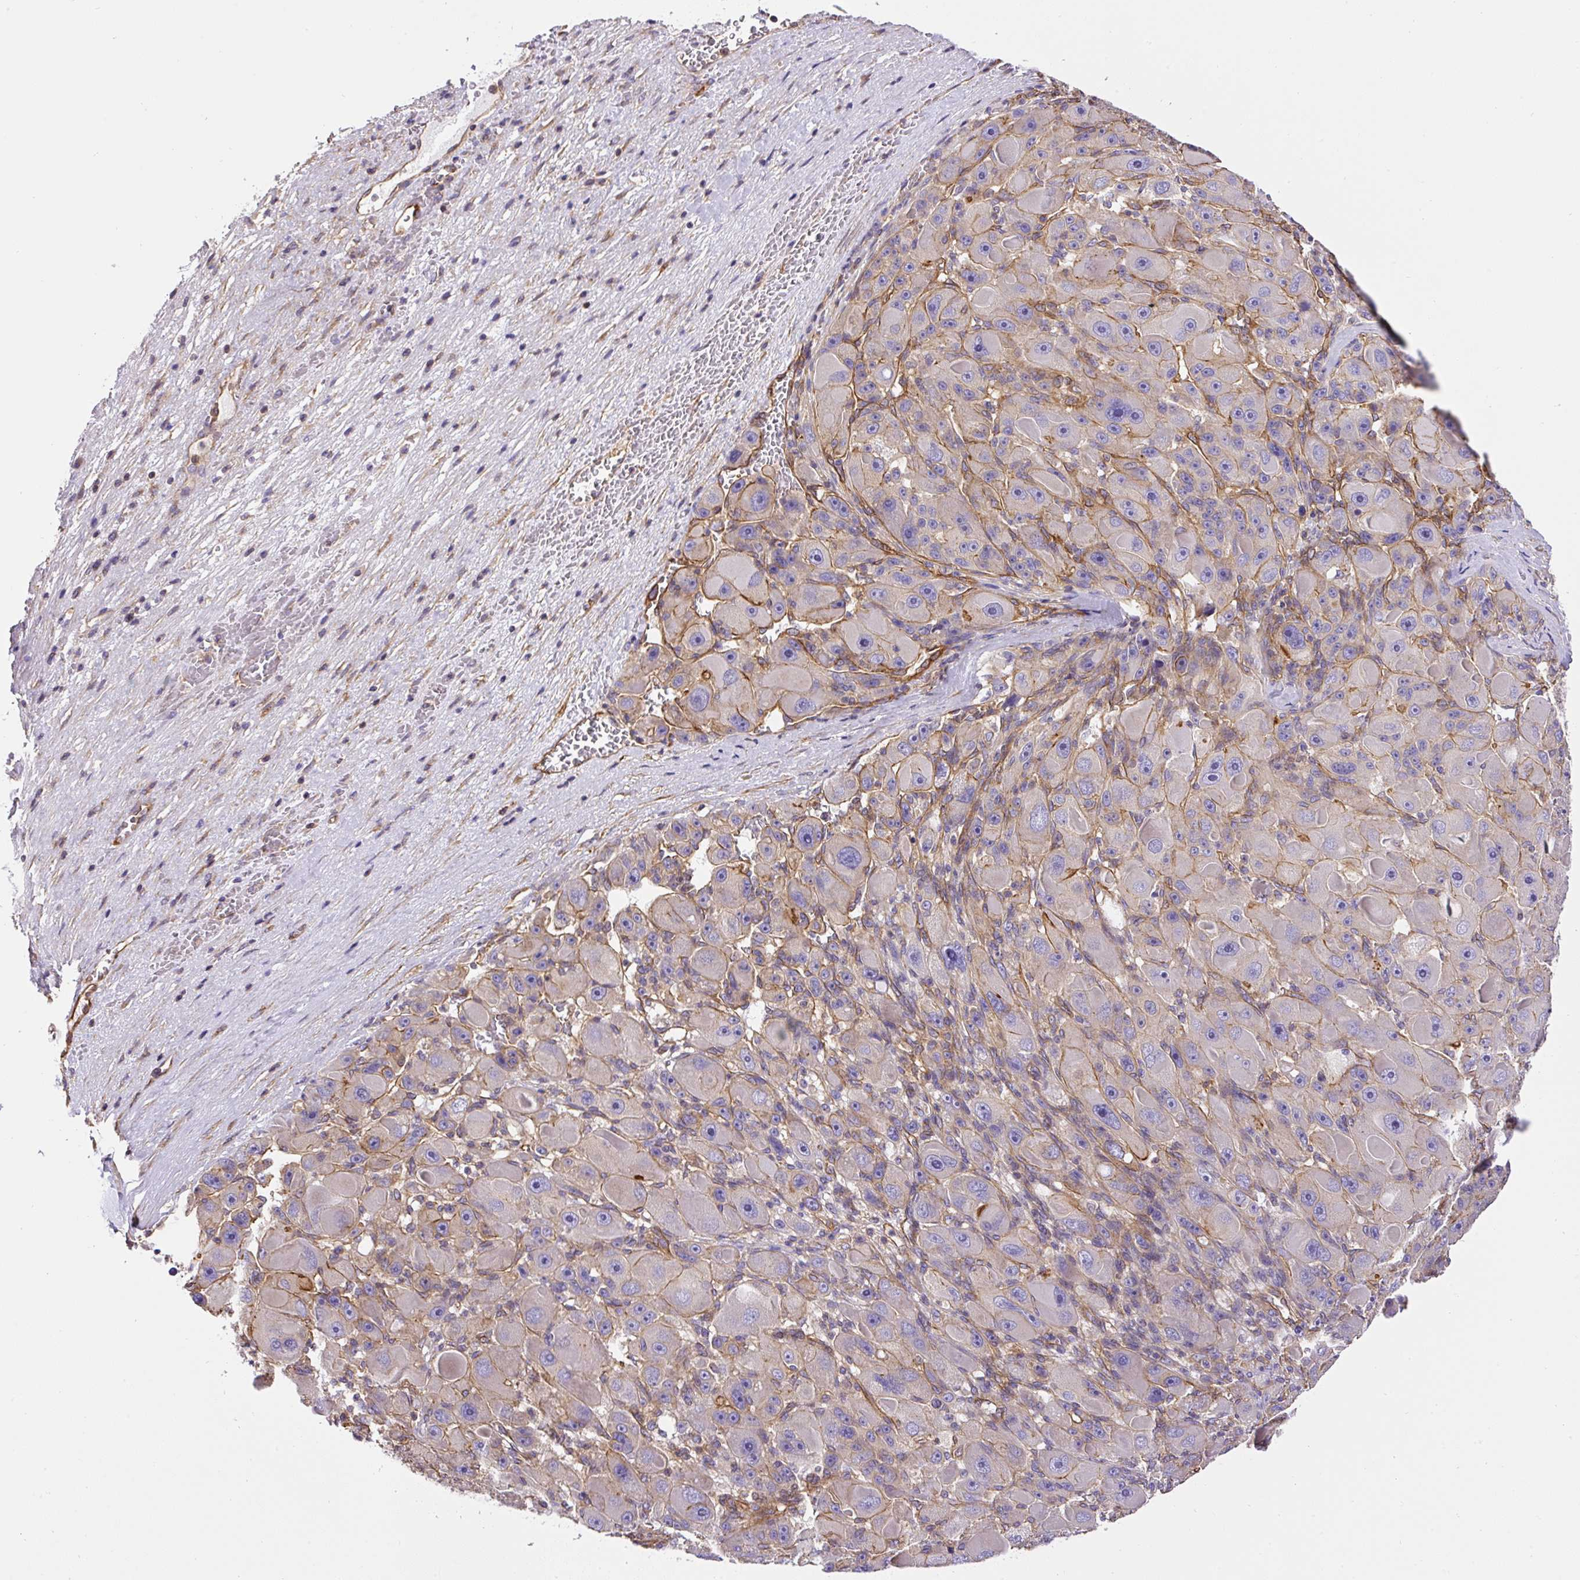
{"staining": {"intensity": "negative", "quantity": "none", "location": "none"}, "tissue": "liver cancer", "cell_type": "Tumor cells", "image_type": "cancer", "snomed": [{"axis": "morphology", "description": "Carcinoma, Hepatocellular, NOS"}, {"axis": "topography", "description": "Liver"}], "caption": "Tumor cells are negative for protein expression in human liver cancer.", "gene": "DCTN1", "patient": {"sex": "male", "age": 76}}